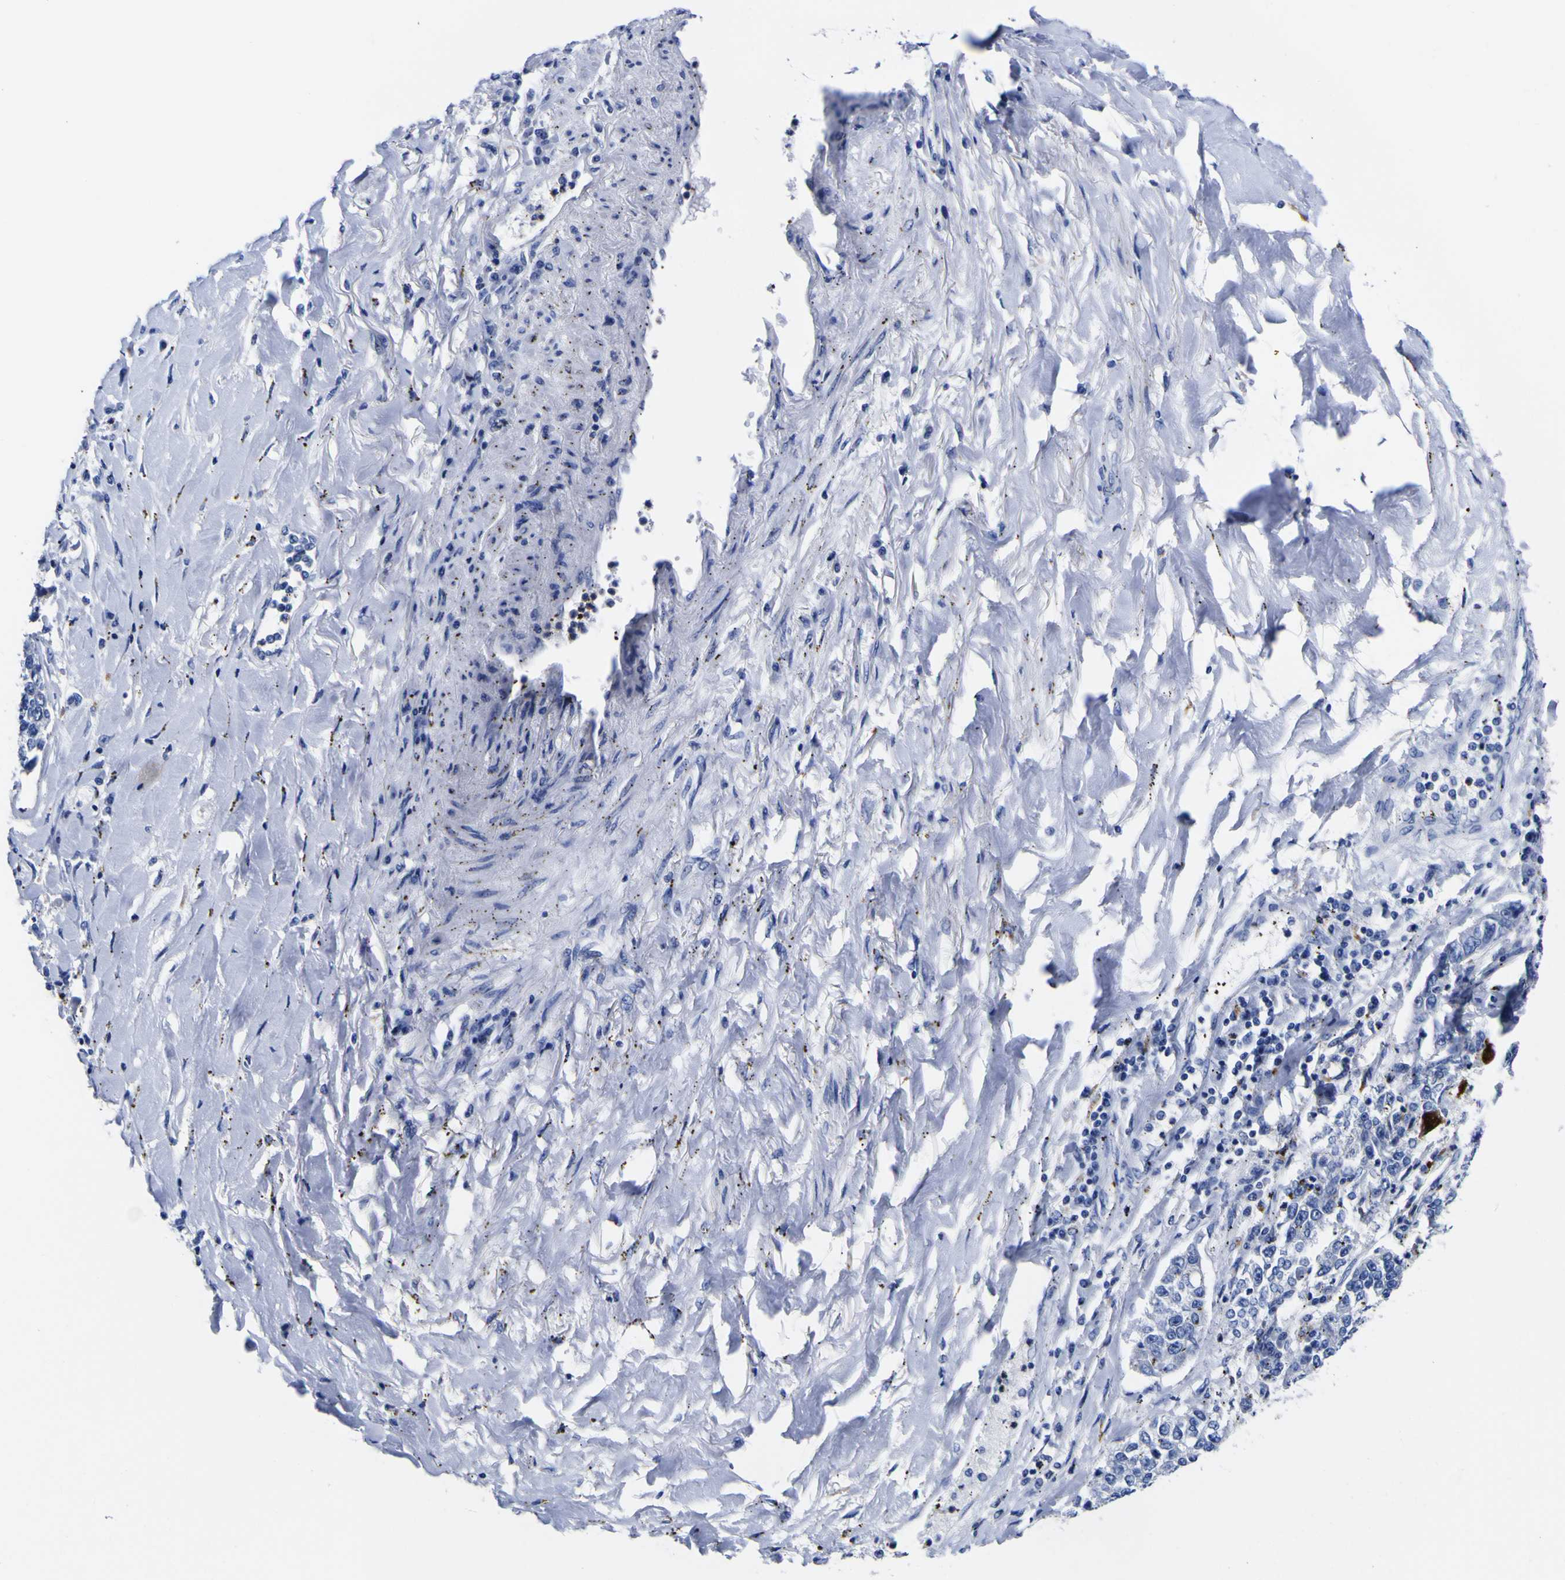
{"staining": {"intensity": "negative", "quantity": "none", "location": "none"}, "tissue": "lung cancer", "cell_type": "Tumor cells", "image_type": "cancer", "snomed": [{"axis": "morphology", "description": "Adenocarcinoma, NOS"}, {"axis": "topography", "description": "Lung"}], "caption": "Histopathology image shows no protein staining in tumor cells of lung cancer tissue.", "gene": "HLA-DQA1", "patient": {"sex": "male", "age": 49}}